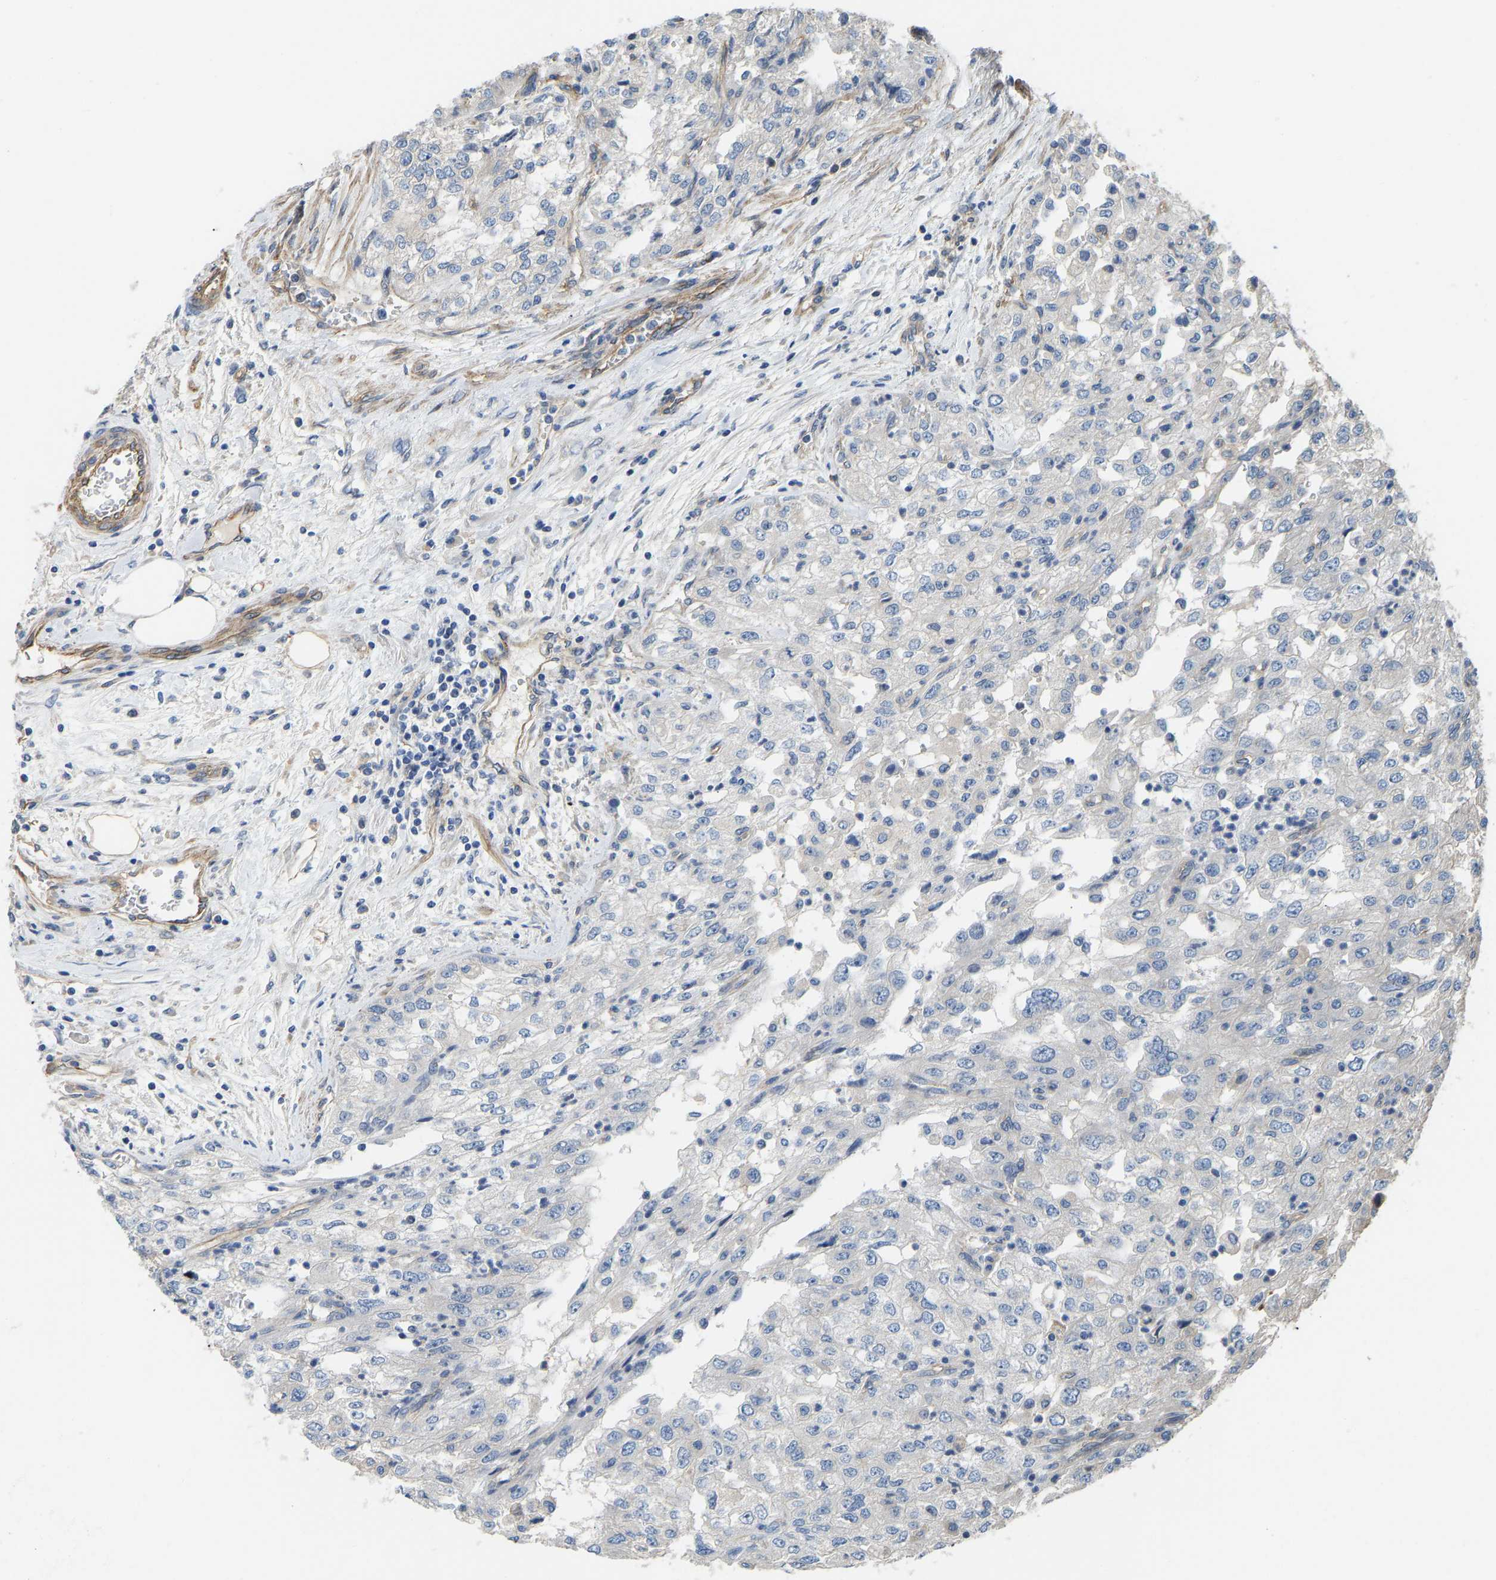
{"staining": {"intensity": "negative", "quantity": "none", "location": "none"}, "tissue": "renal cancer", "cell_type": "Tumor cells", "image_type": "cancer", "snomed": [{"axis": "morphology", "description": "Adenocarcinoma, NOS"}, {"axis": "topography", "description": "Kidney"}], "caption": "Immunohistochemistry (IHC) micrograph of neoplastic tissue: human renal cancer stained with DAB (3,3'-diaminobenzidine) exhibits no significant protein staining in tumor cells. The staining is performed using DAB (3,3'-diaminobenzidine) brown chromogen with nuclei counter-stained in using hematoxylin.", "gene": "ELMO2", "patient": {"sex": "female", "age": 54}}